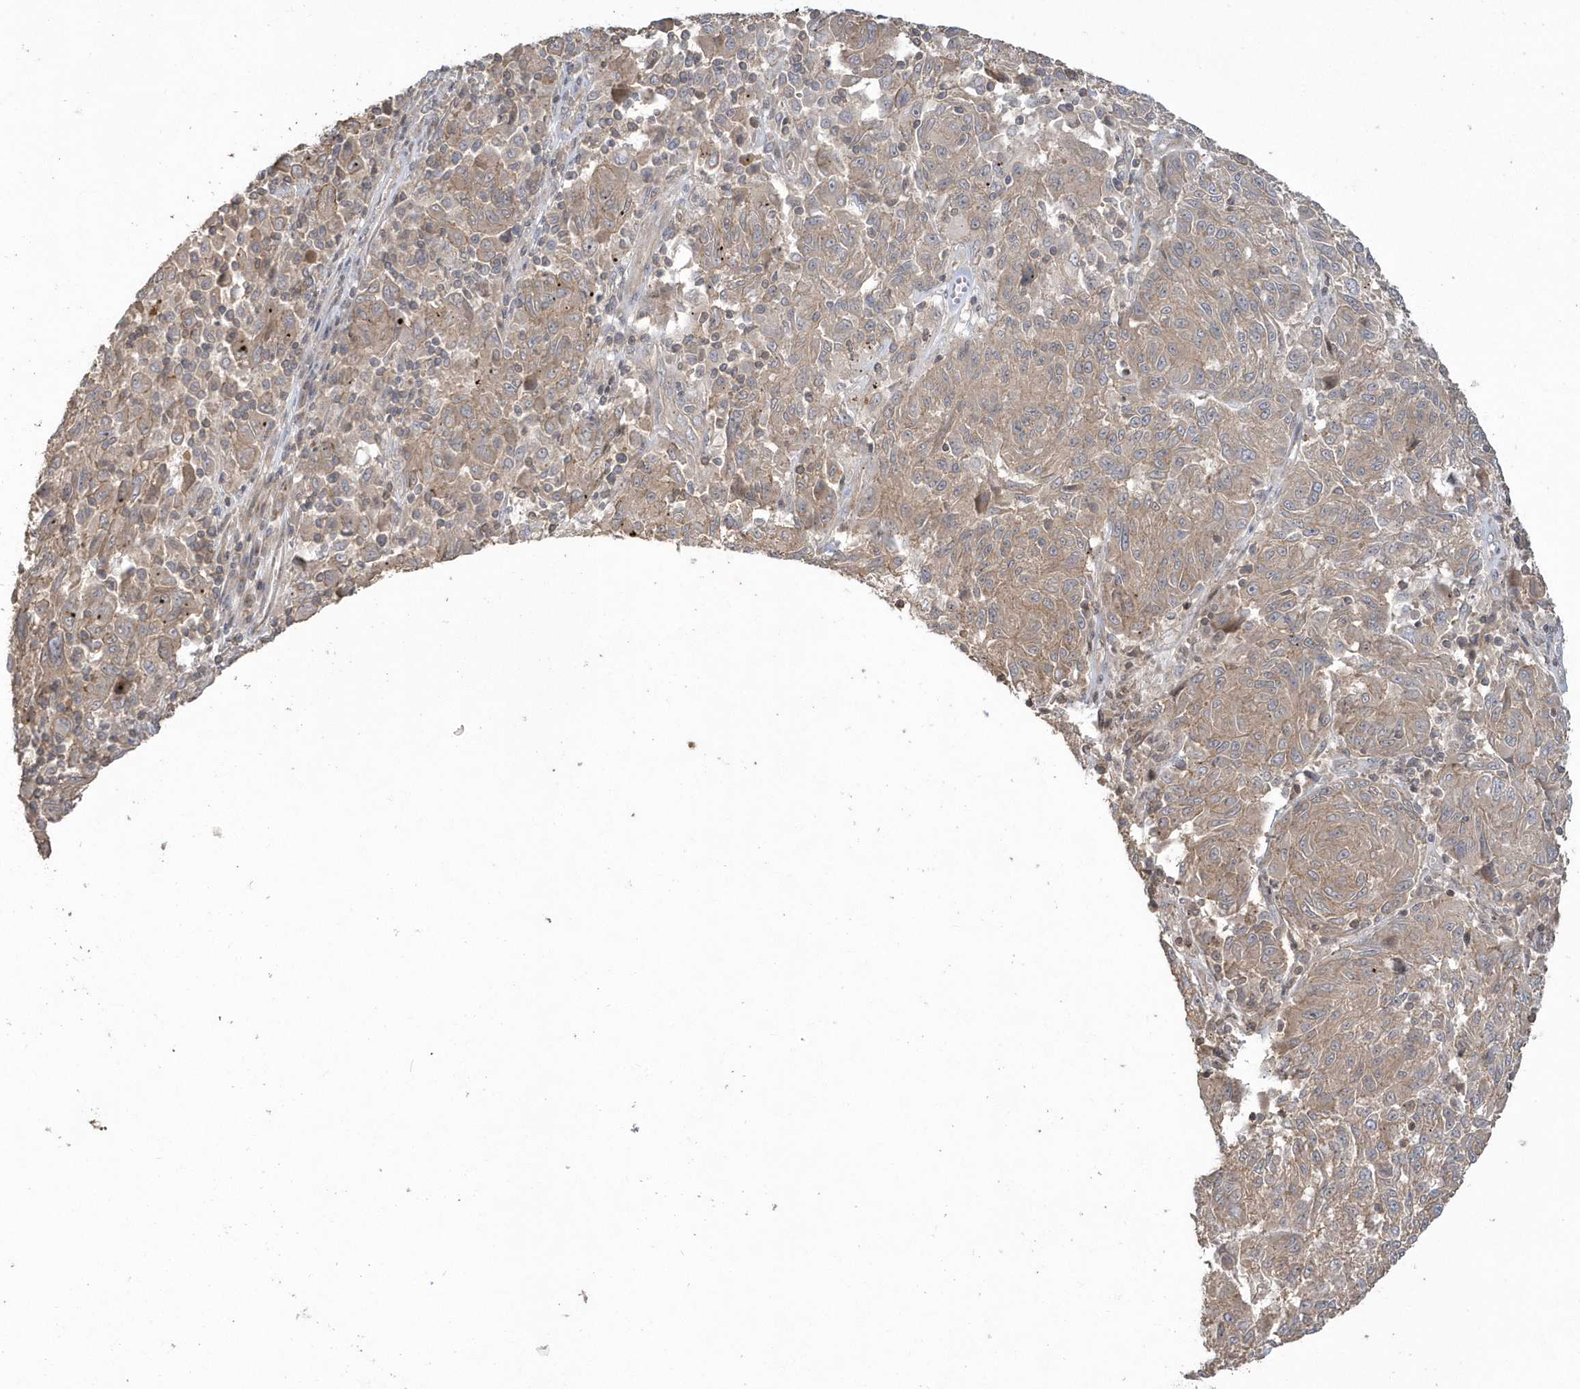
{"staining": {"intensity": "moderate", "quantity": ">75%", "location": "cytoplasmic/membranous"}, "tissue": "melanoma", "cell_type": "Tumor cells", "image_type": "cancer", "snomed": [{"axis": "morphology", "description": "Malignant melanoma, NOS"}, {"axis": "topography", "description": "Skin"}], "caption": "Brown immunohistochemical staining in human melanoma demonstrates moderate cytoplasmic/membranous expression in about >75% of tumor cells.", "gene": "ARMC8", "patient": {"sex": "male", "age": 53}}